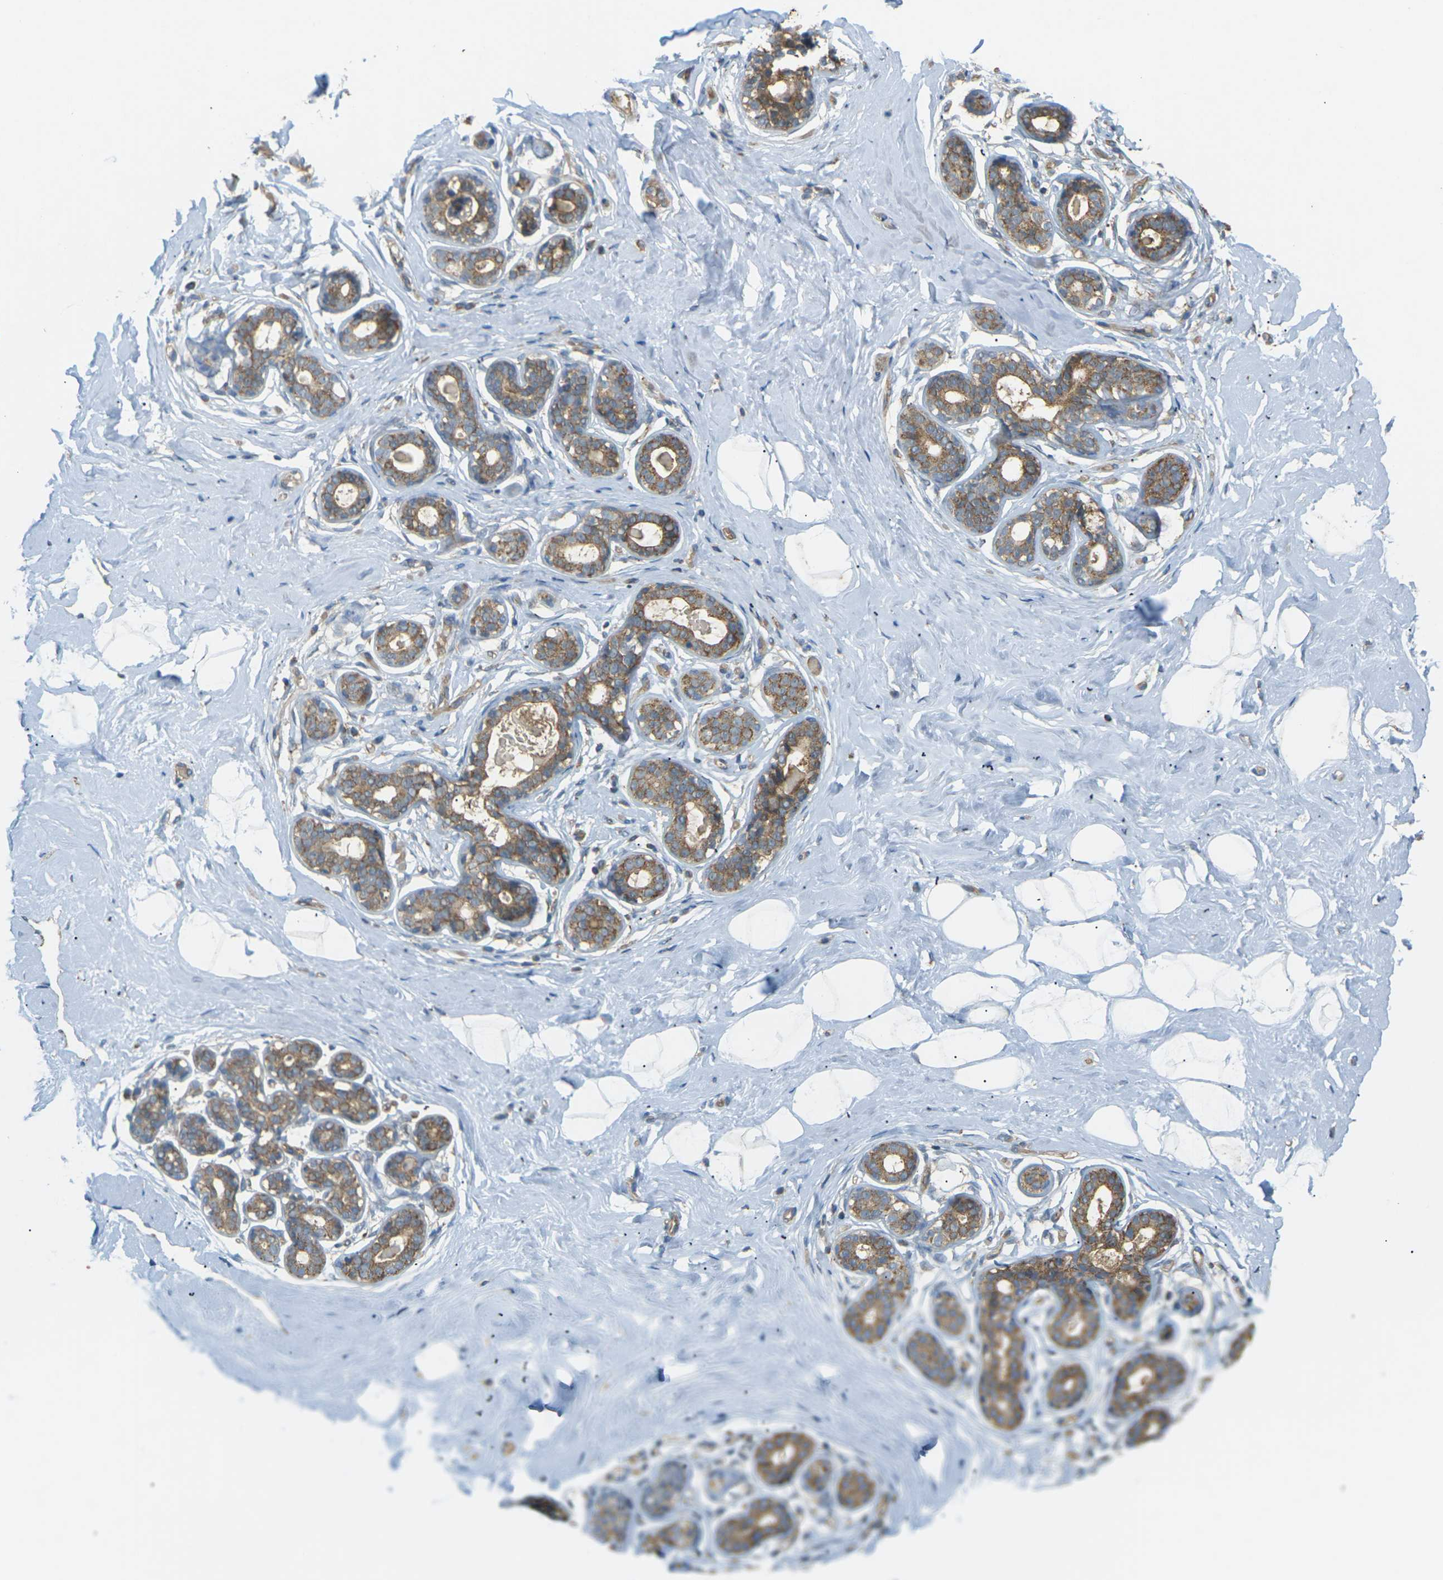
{"staining": {"intensity": "negative", "quantity": "none", "location": "none"}, "tissue": "breast", "cell_type": "Adipocytes", "image_type": "normal", "snomed": [{"axis": "morphology", "description": "Normal tissue, NOS"}, {"axis": "topography", "description": "Breast"}], "caption": "The micrograph exhibits no significant staining in adipocytes of breast.", "gene": "KSR1", "patient": {"sex": "female", "age": 23}}